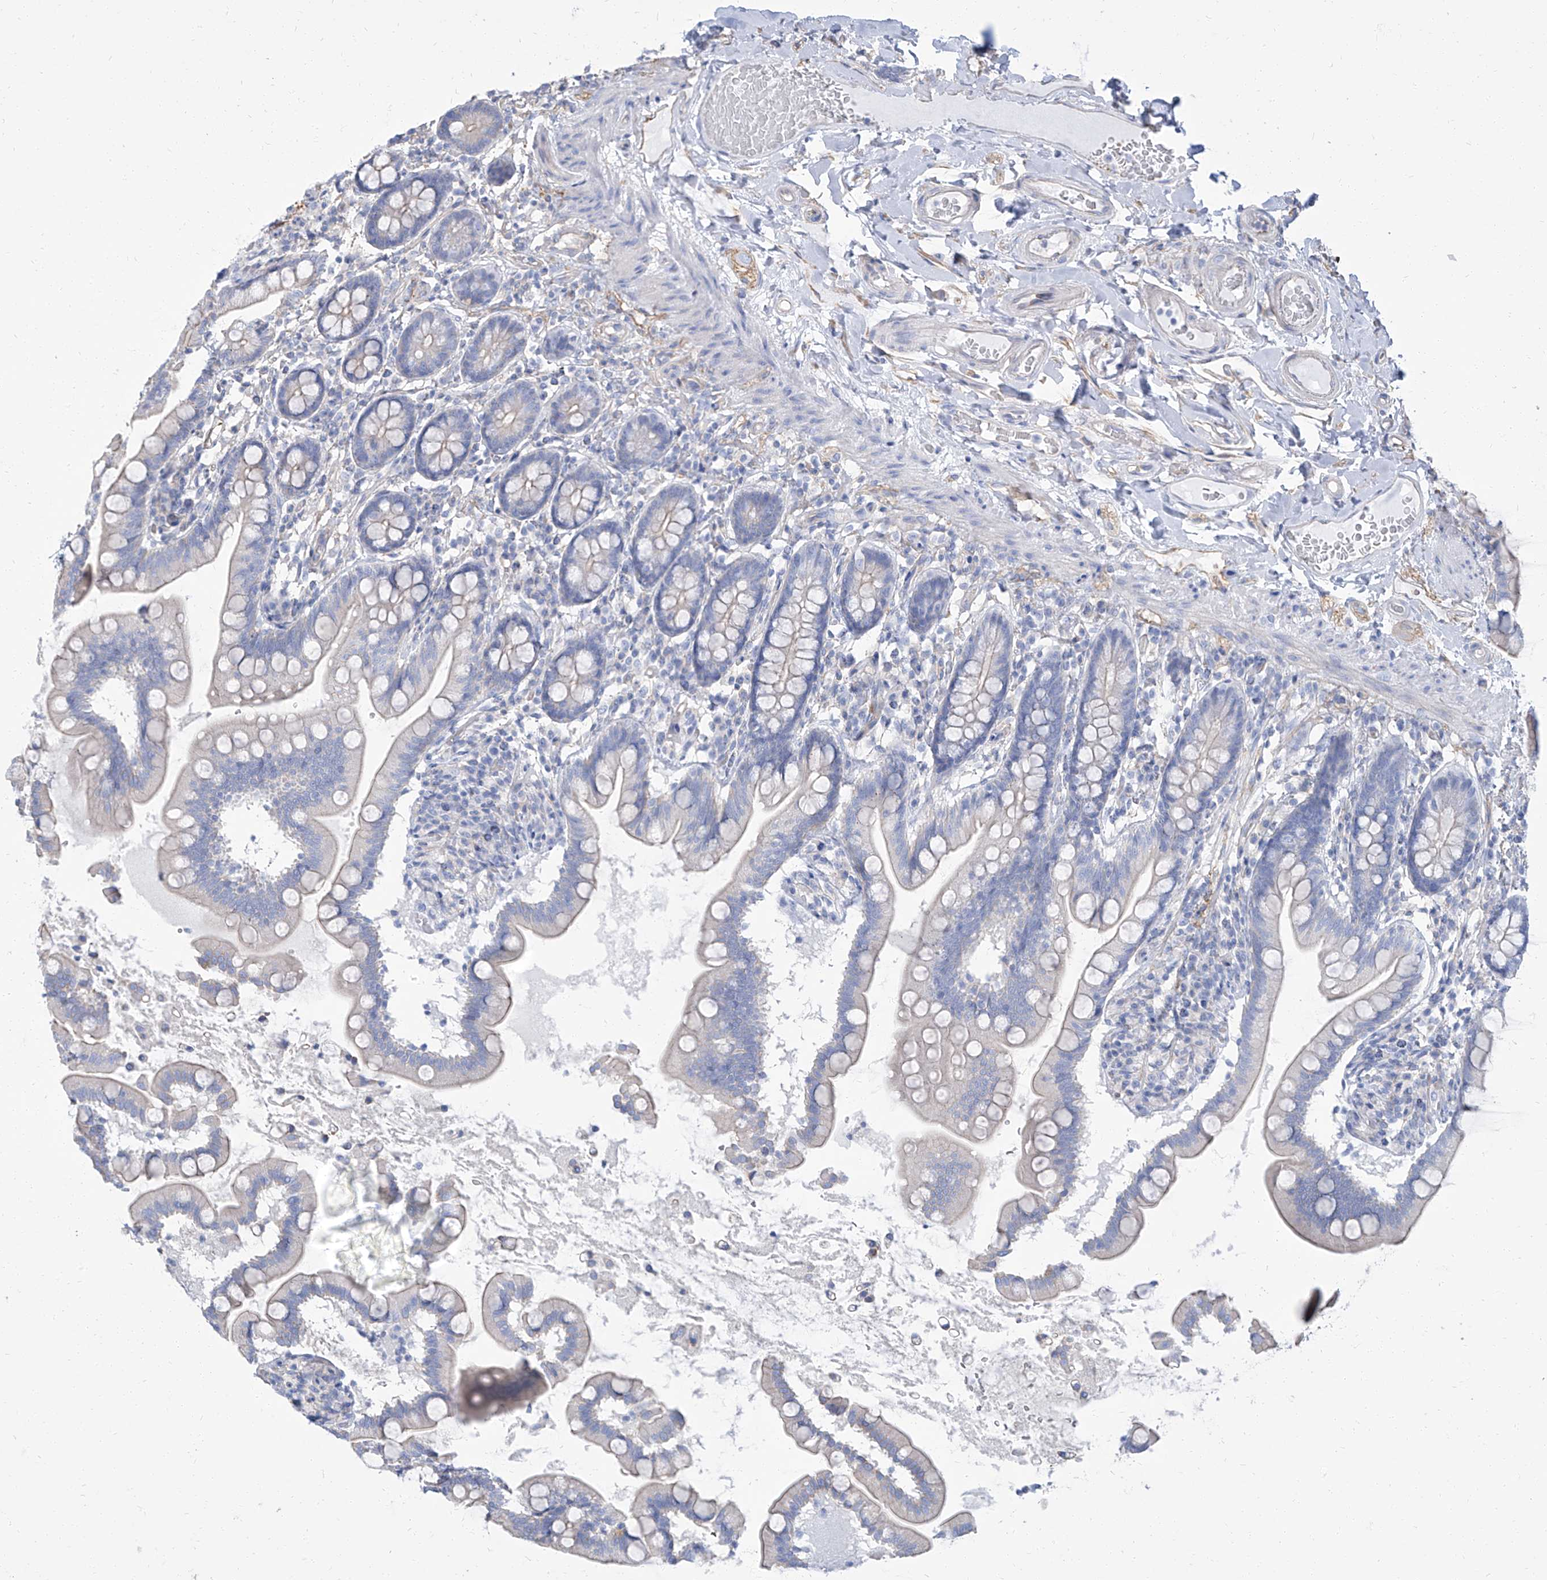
{"staining": {"intensity": "weak", "quantity": "<25%", "location": "cytoplasmic/membranous"}, "tissue": "small intestine", "cell_type": "Glandular cells", "image_type": "normal", "snomed": [{"axis": "morphology", "description": "Normal tissue, NOS"}, {"axis": "topography", "description": "Small intestine"}], "caption": "The micrograph displays no staining of glandular cells in normal small intestine. Nuclei are stained in blue.", "gene": "TXLNB", "patient": {"sex": "female", "age": 64}}